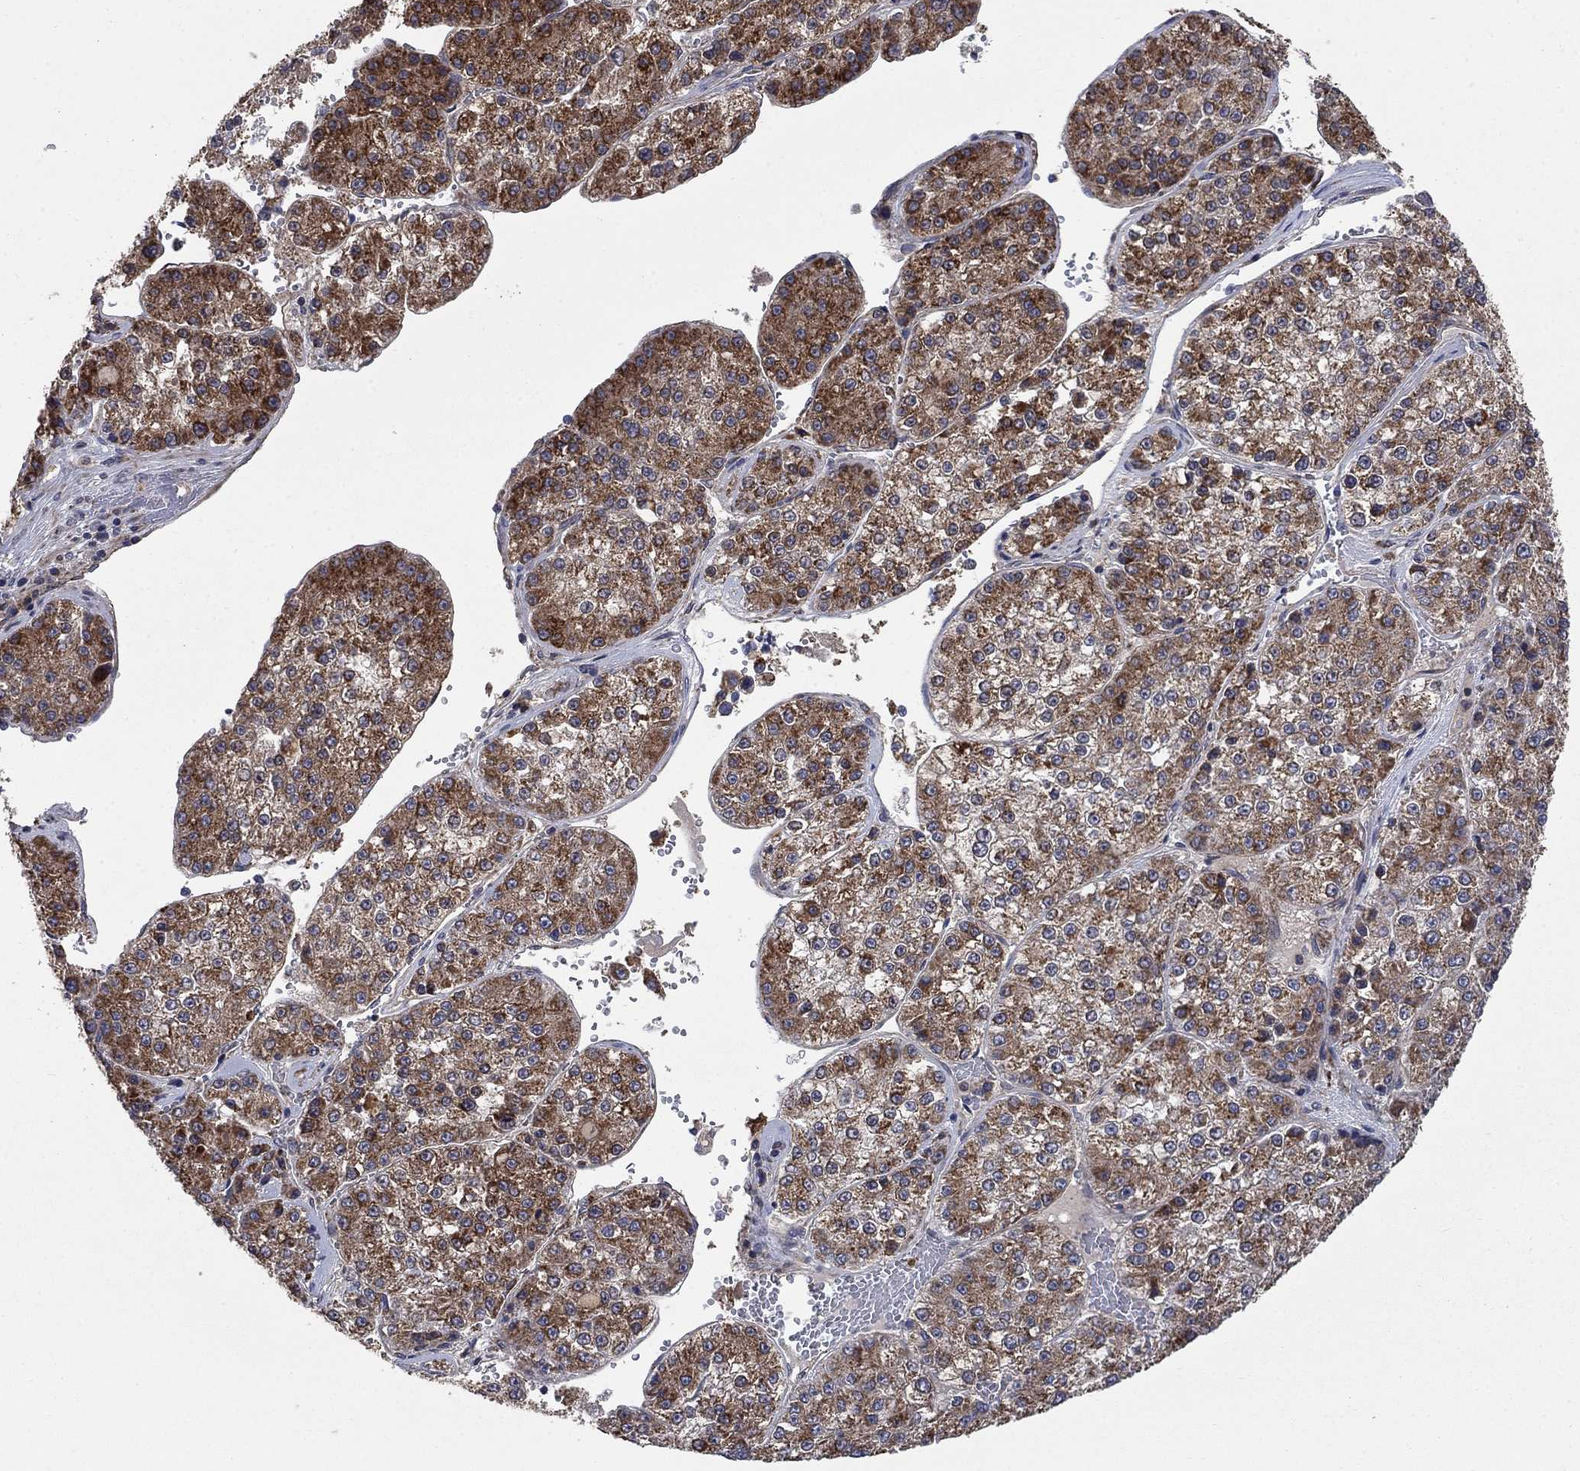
{"staining": {"intensity": "strong", "quantity": ">75%", "location": "cytoplasmic/membranous"}, "tissue": "liver cancer", "cell_type": "Tumor cells", "image_type": "cancer", "snomed": [{"axis": "morphology", "description": "Carcinoma, Hepatocellular, NOS"}, {"axis": "topography", "description": "Liver"}], "caption": "High-magnification brightfield microscopy of liver hepatocellular carcinoma stained with DAB (brown) and counterstained with hematoxylin (blue). tumor cells exhibit strong cytoplasmic/membranous positivity is appreciated in about>75% of cells.", "gene": "NME7", "patient": {"sex": "female", "age": 73}}